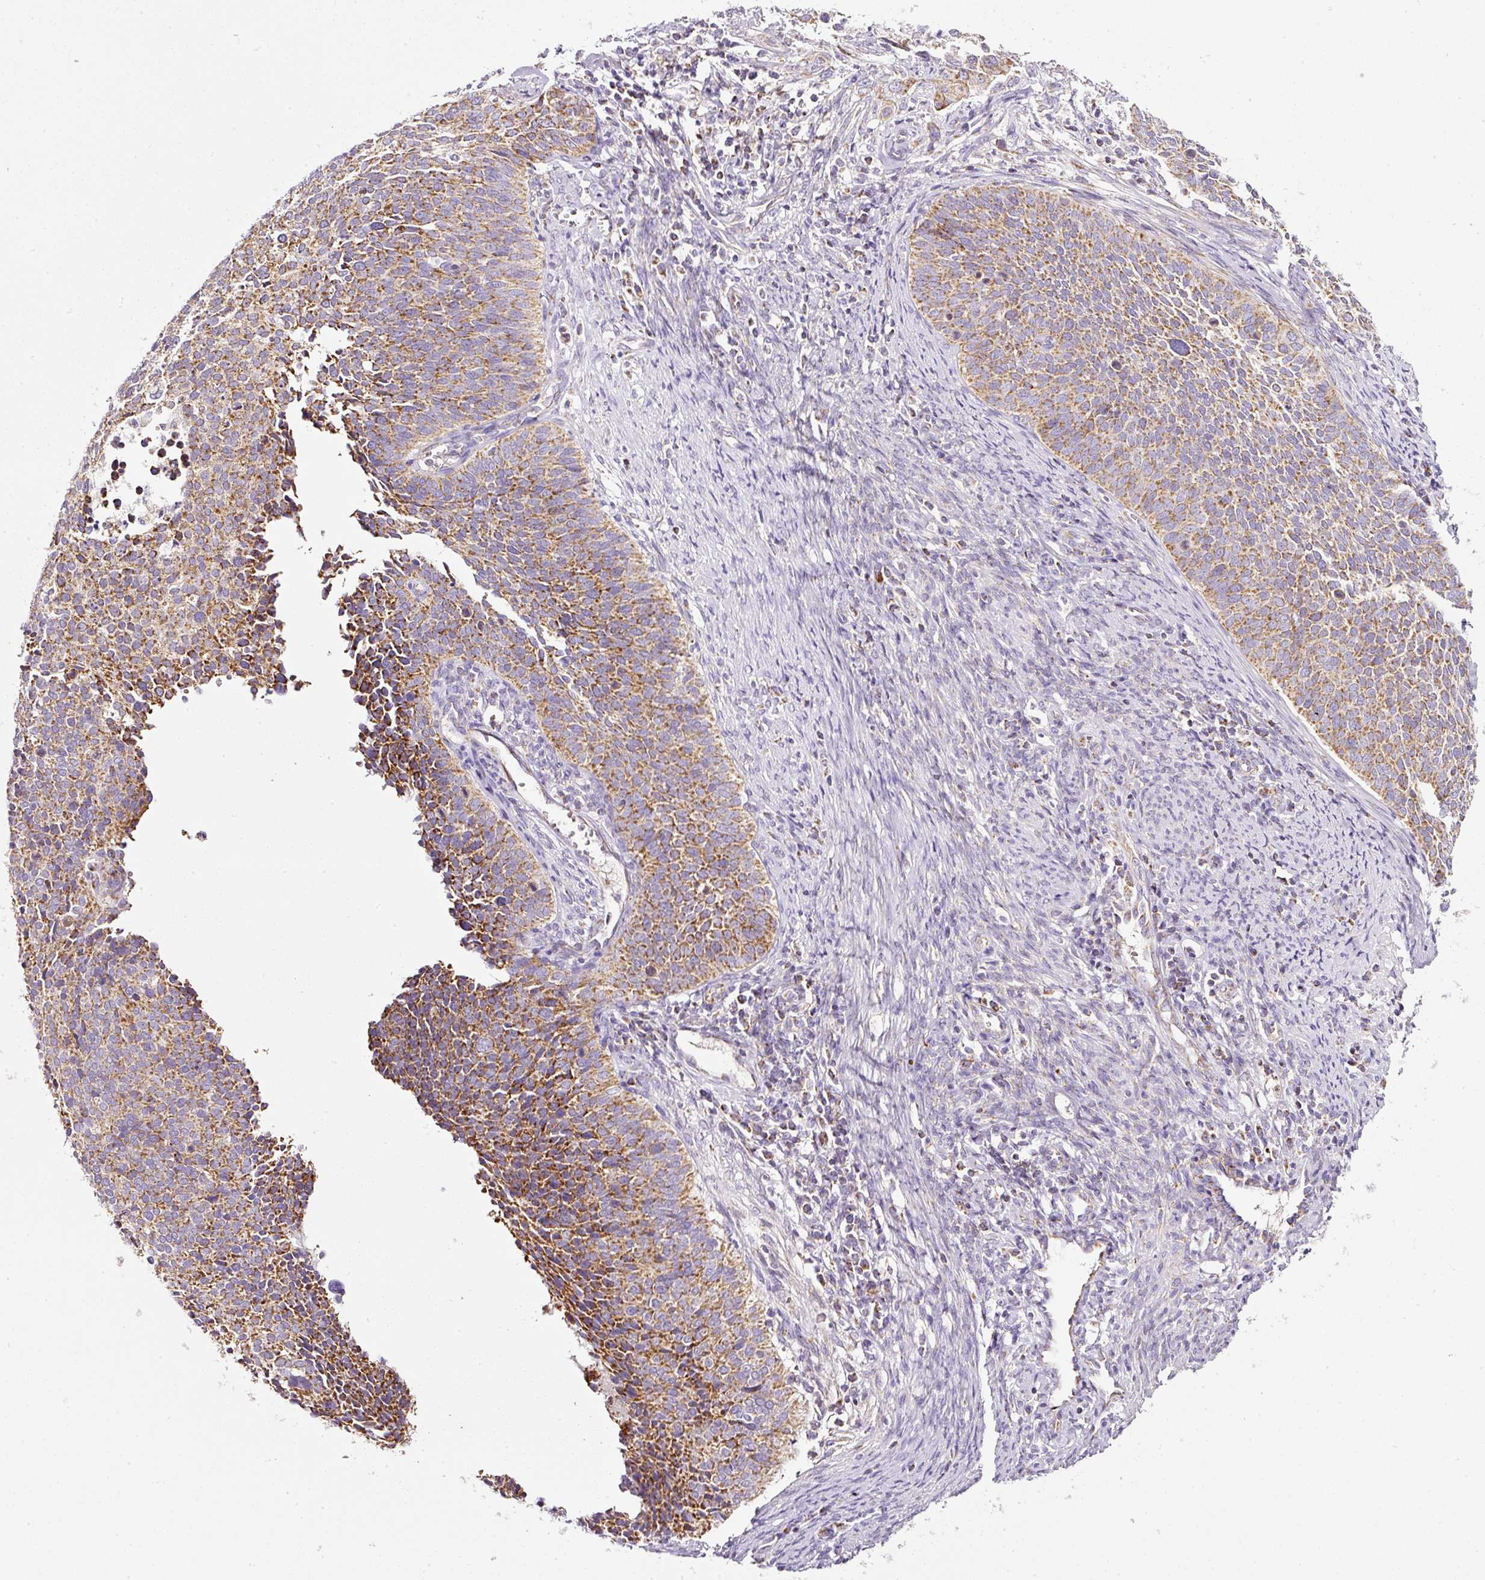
{"staining": {"intensity": "moderate", "quantity": ">75%", "location": "cytoplasmic/membranous"}, "tissue": "cervical cancer", "cell_type": "Tumor cells", "image_type": "cancer", "snomed": [{"axis": "morphology", "description": "Squamous cell carcinoma, NOS"}, {"axis": "topography", "description": "Cervix"}], "caption": "This micrograph shows immunohistochemistry (IHC) staining of human cervical squamous cell carcinoma, with medium moderate cytoplasmic/membranous positivity in approximately >75% of tumor cells.", "gene": "SDHA", "patient": {"sex": "female", "age": 34}}